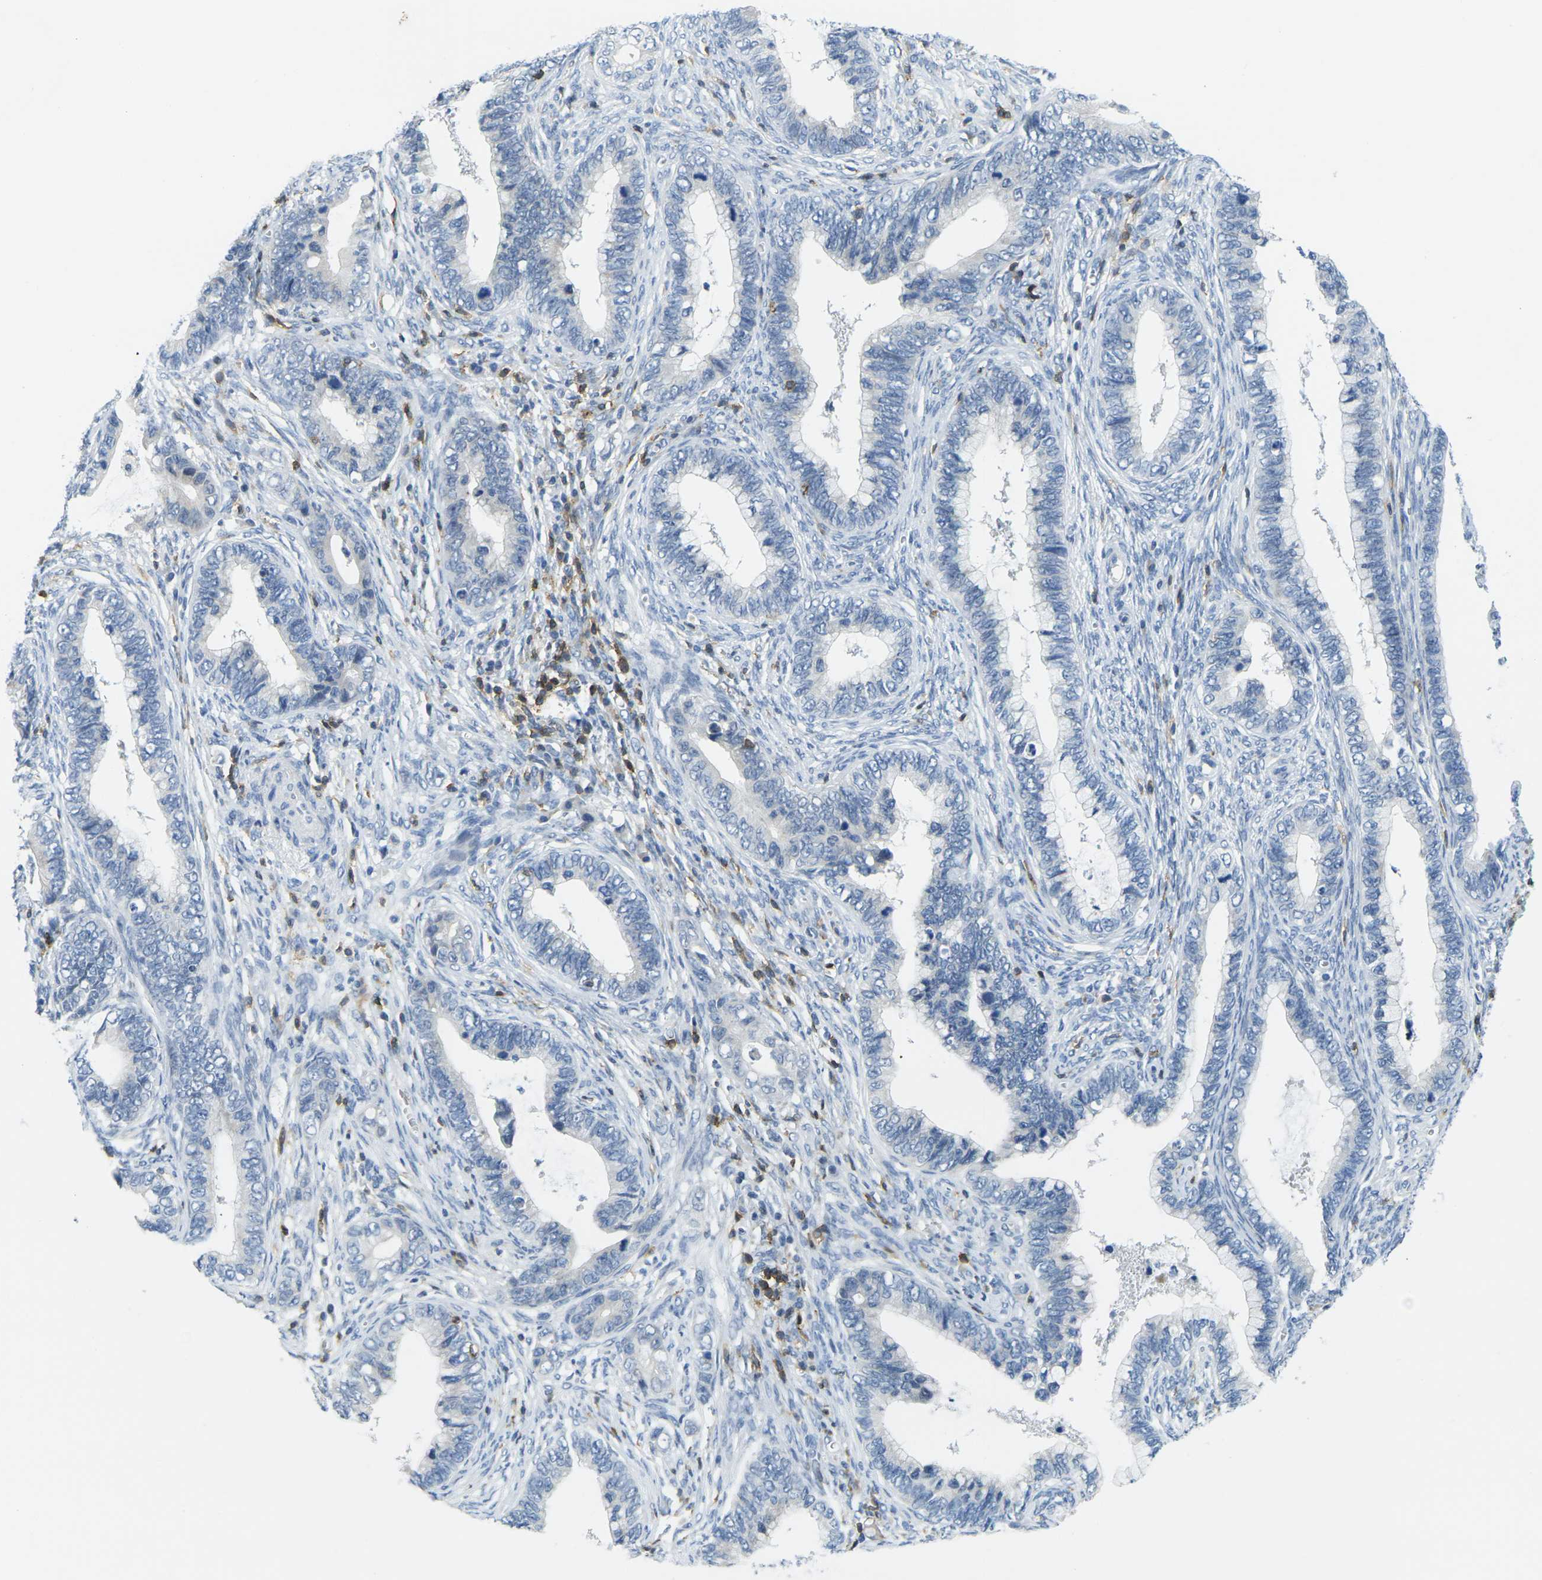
{"staining": {"intensity": "negative", "quantity": "none", "location": "none"}, "tissue": "cervical cancer", "cell_type": "Tumor cells", "image_type": "cancer", "snomed": [{"axis": "morphology", "description": "Adenocarcinoma, NOS"}, {"axis": "topography", "description": "Cervix"}], "caption": "The image shows no staining of tumor cells in cervical cancer (adenocarcinoma).", "gene": "CD3D", "patient": {"sex": "female", "age": 44}}